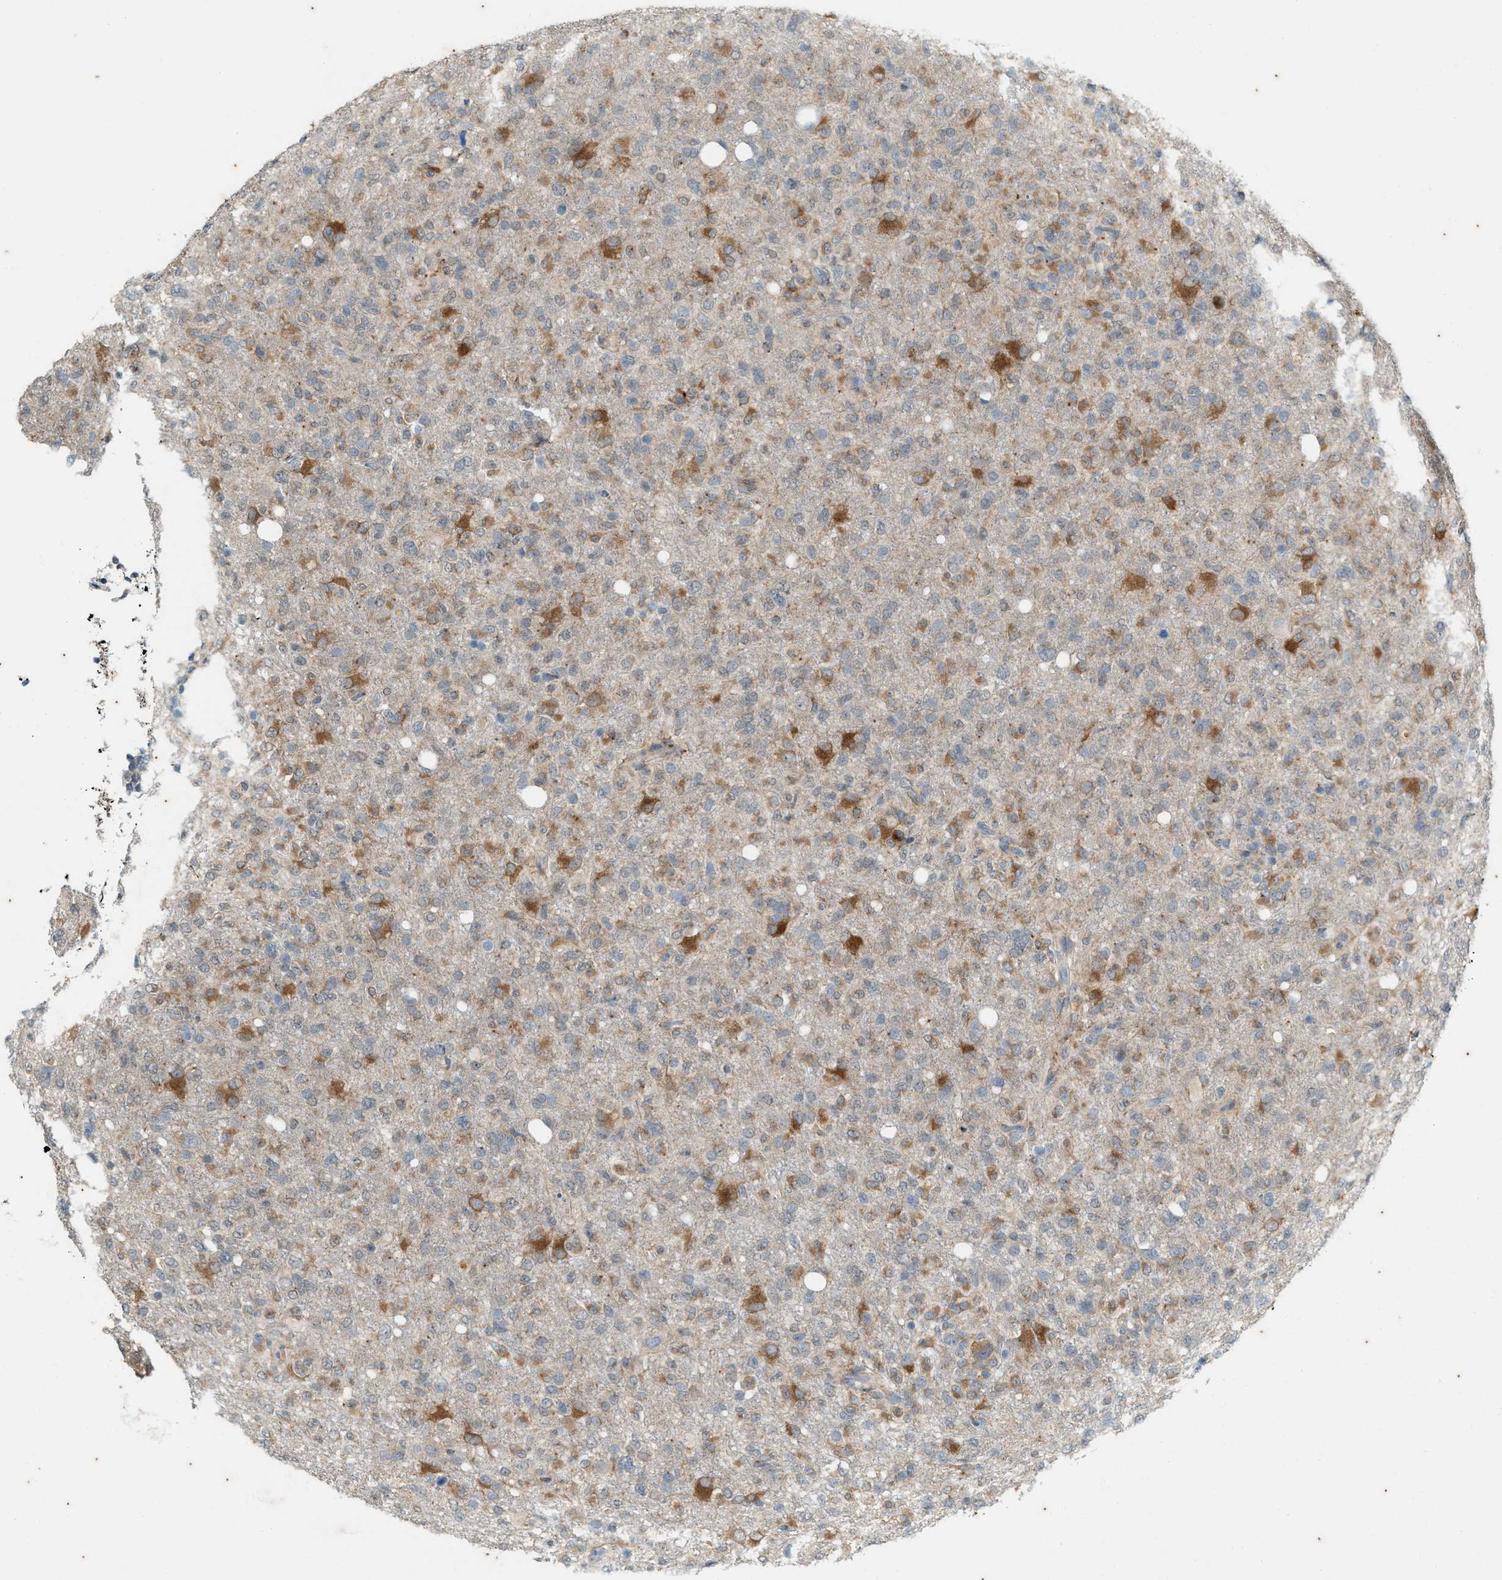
{"staining": {"intensity": "moderate", "quantity": "25%-75%", "location": "cytoplasmic/membranous"}, "tissue": "glioma", "cell_type": "Tumor cells", "image_type": "cancer", "snomed": [{"axis": "morphology", "description": "Glioma, malignant, High grade"}, {"axis": "topography", "description": "Brain"}], "caption": "Immunohistochemistry (IHC) staining of malignant high-grade glioma, which reveals medium levels of moderate cytoplasmic/membranous staining in approximately 25%-75% of tumor cells indicating moderate cytoplasmic/membranous protein positivity. The staining was performed using DAB (brown) for protein detection and nuclei were counterstained in hematoxylin (blue).", "gene": "CHPF2", "patient": {"sex": "female", "age": 57}}